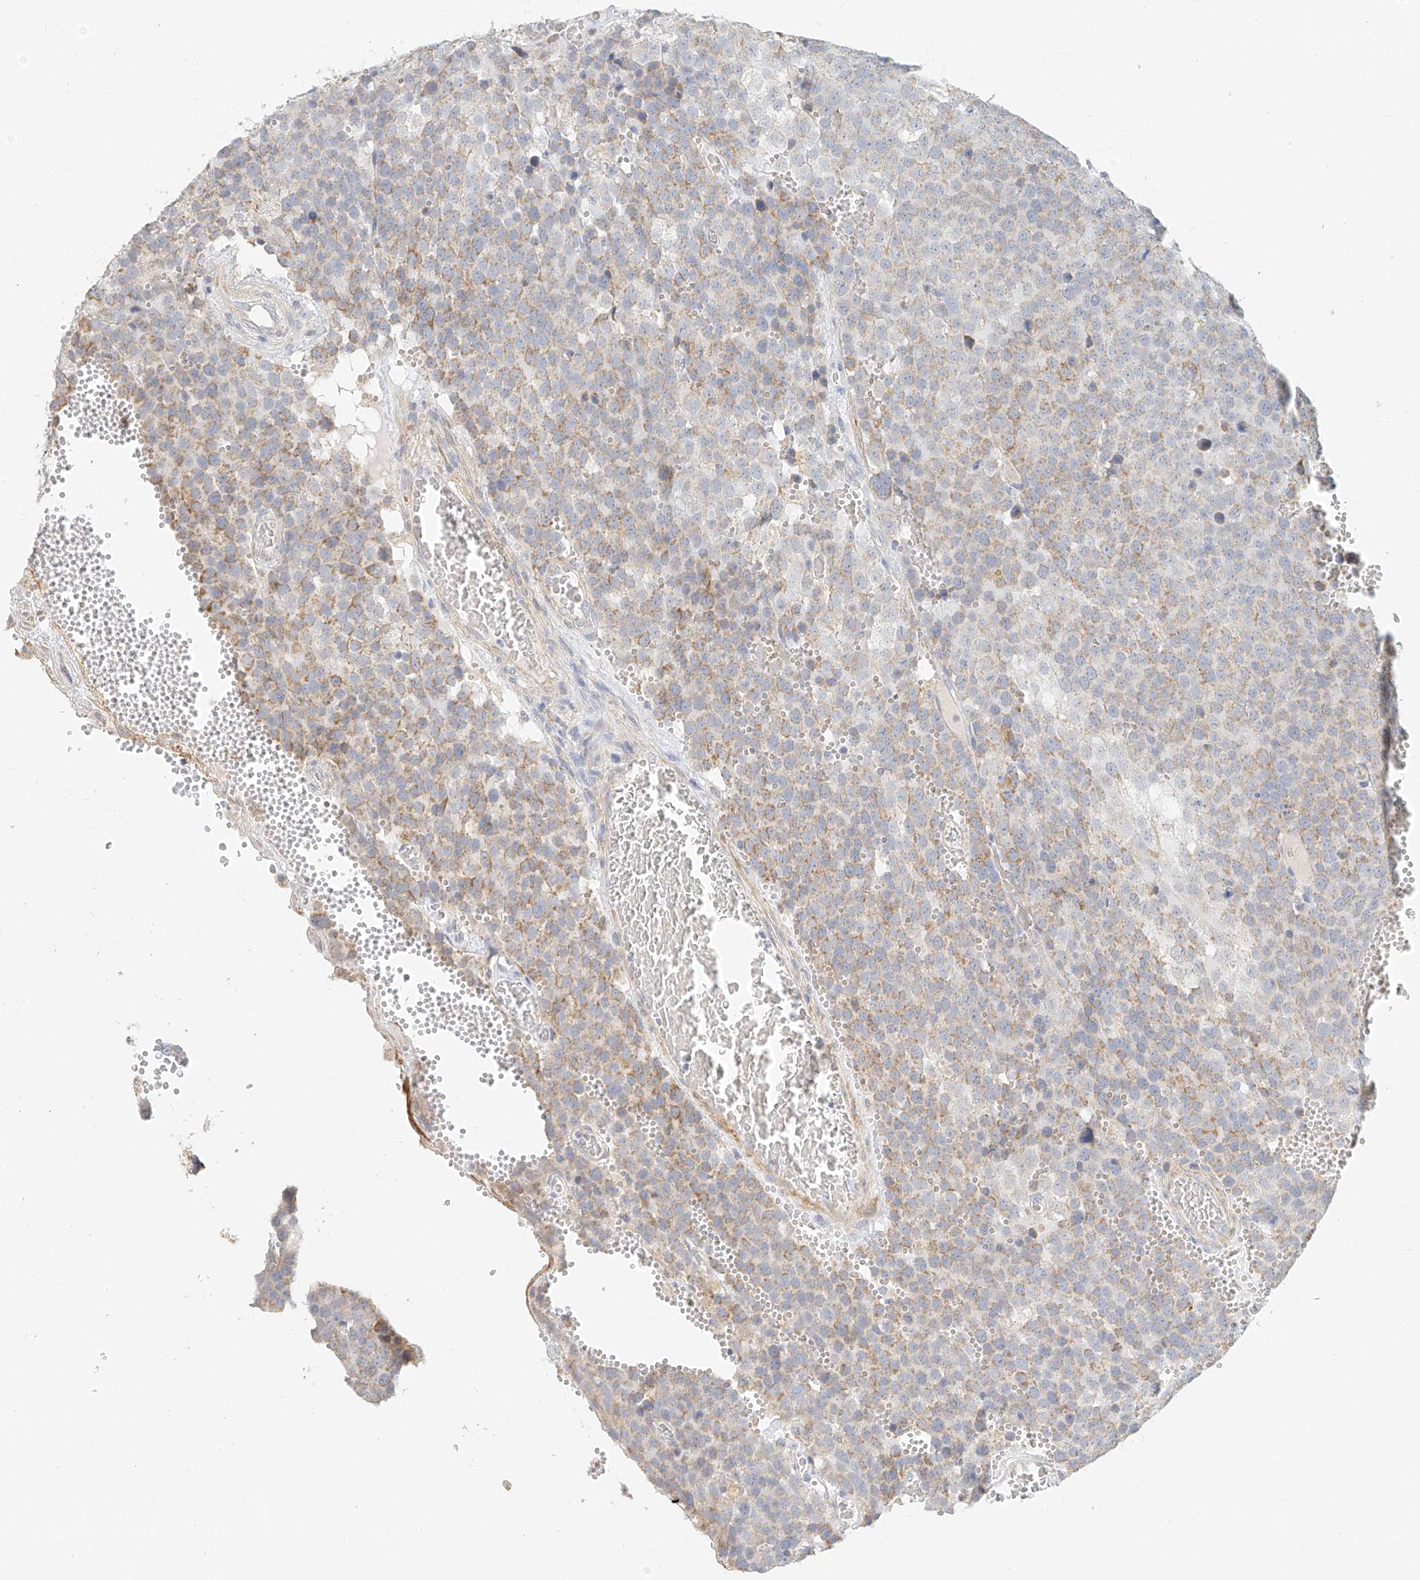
{"staining": {"intensity": "weak", "quantity": ">75%", "location": "cytoplasmic/membranous"}, "tissue": "testis cancer", "cell_type": "Tumor cells", "image_type": "cancer", "snomed": [{"axis": "morphology", "description": "Seminoma, NOS"}, {"axis": "topography", "description": "Testis"}], "caption": "High-power microscopy captured an immunohistochemistry (IHC) photomicrograph of testis cancer (seminoma), revealing weak cytoplasmic/membranous staining in about >75% of tumor cells.", "gene": "CXorf58", "patient": {"sex": "male", "age": 71}}